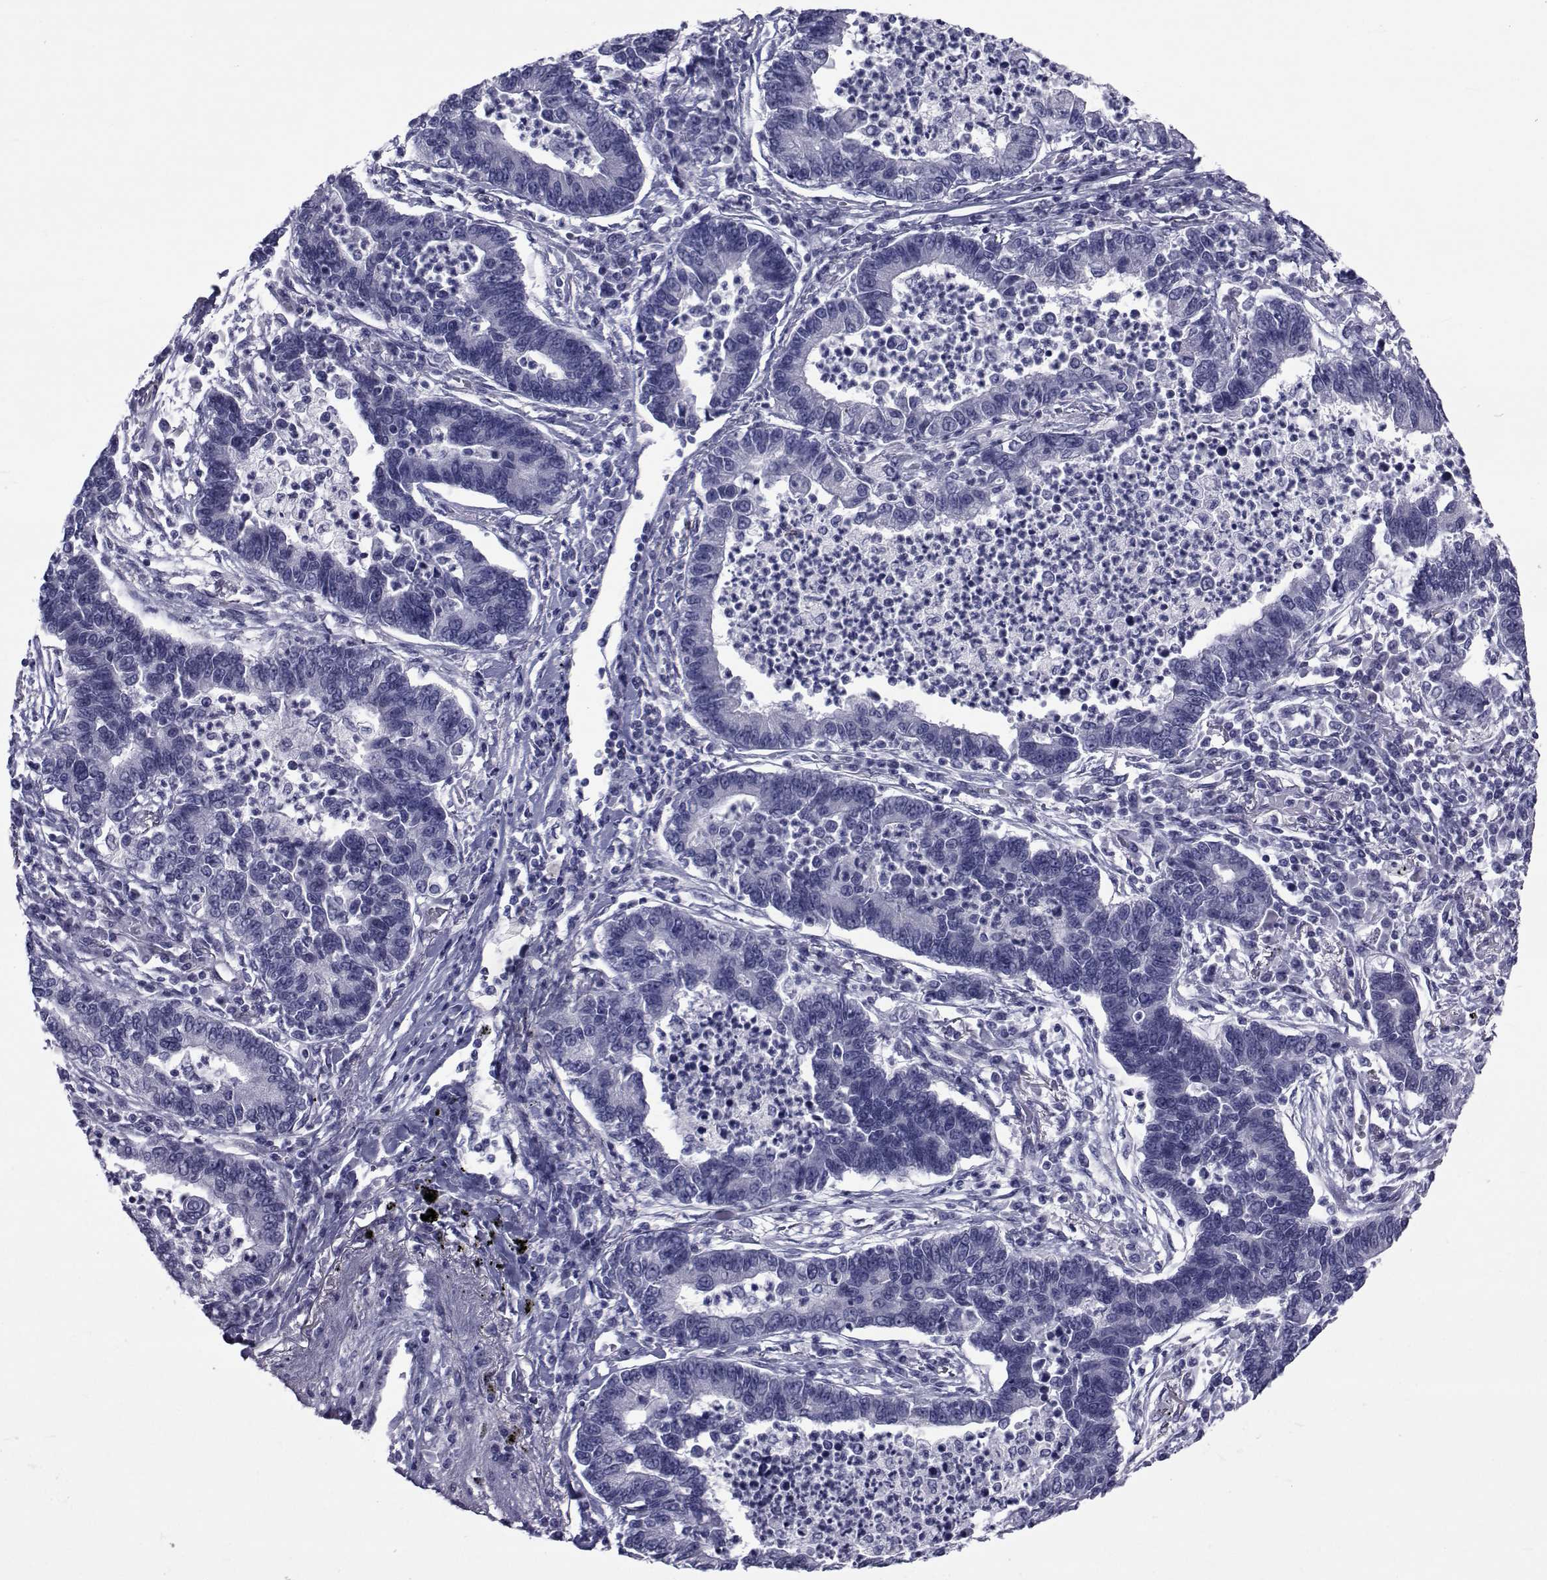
{"staining": {"intensity": "negative", "quantity": "none", "location": "none"}, "tissue": "lung cancer", "cell_type": "Tumor cells", "image_type": "cancer", "snomed": [{"axis": "morphology", "description": "Adenocarcinoma, NOS"}, {"axis": "topography", "description": "Lung"}], "caption": "IHC image of human lung adenocarcinoma stained for a protein (brown), which reveals no staining in tumor cells.", "gene": "GKAP1", "patient": {"sex": "female", "age": 57}}